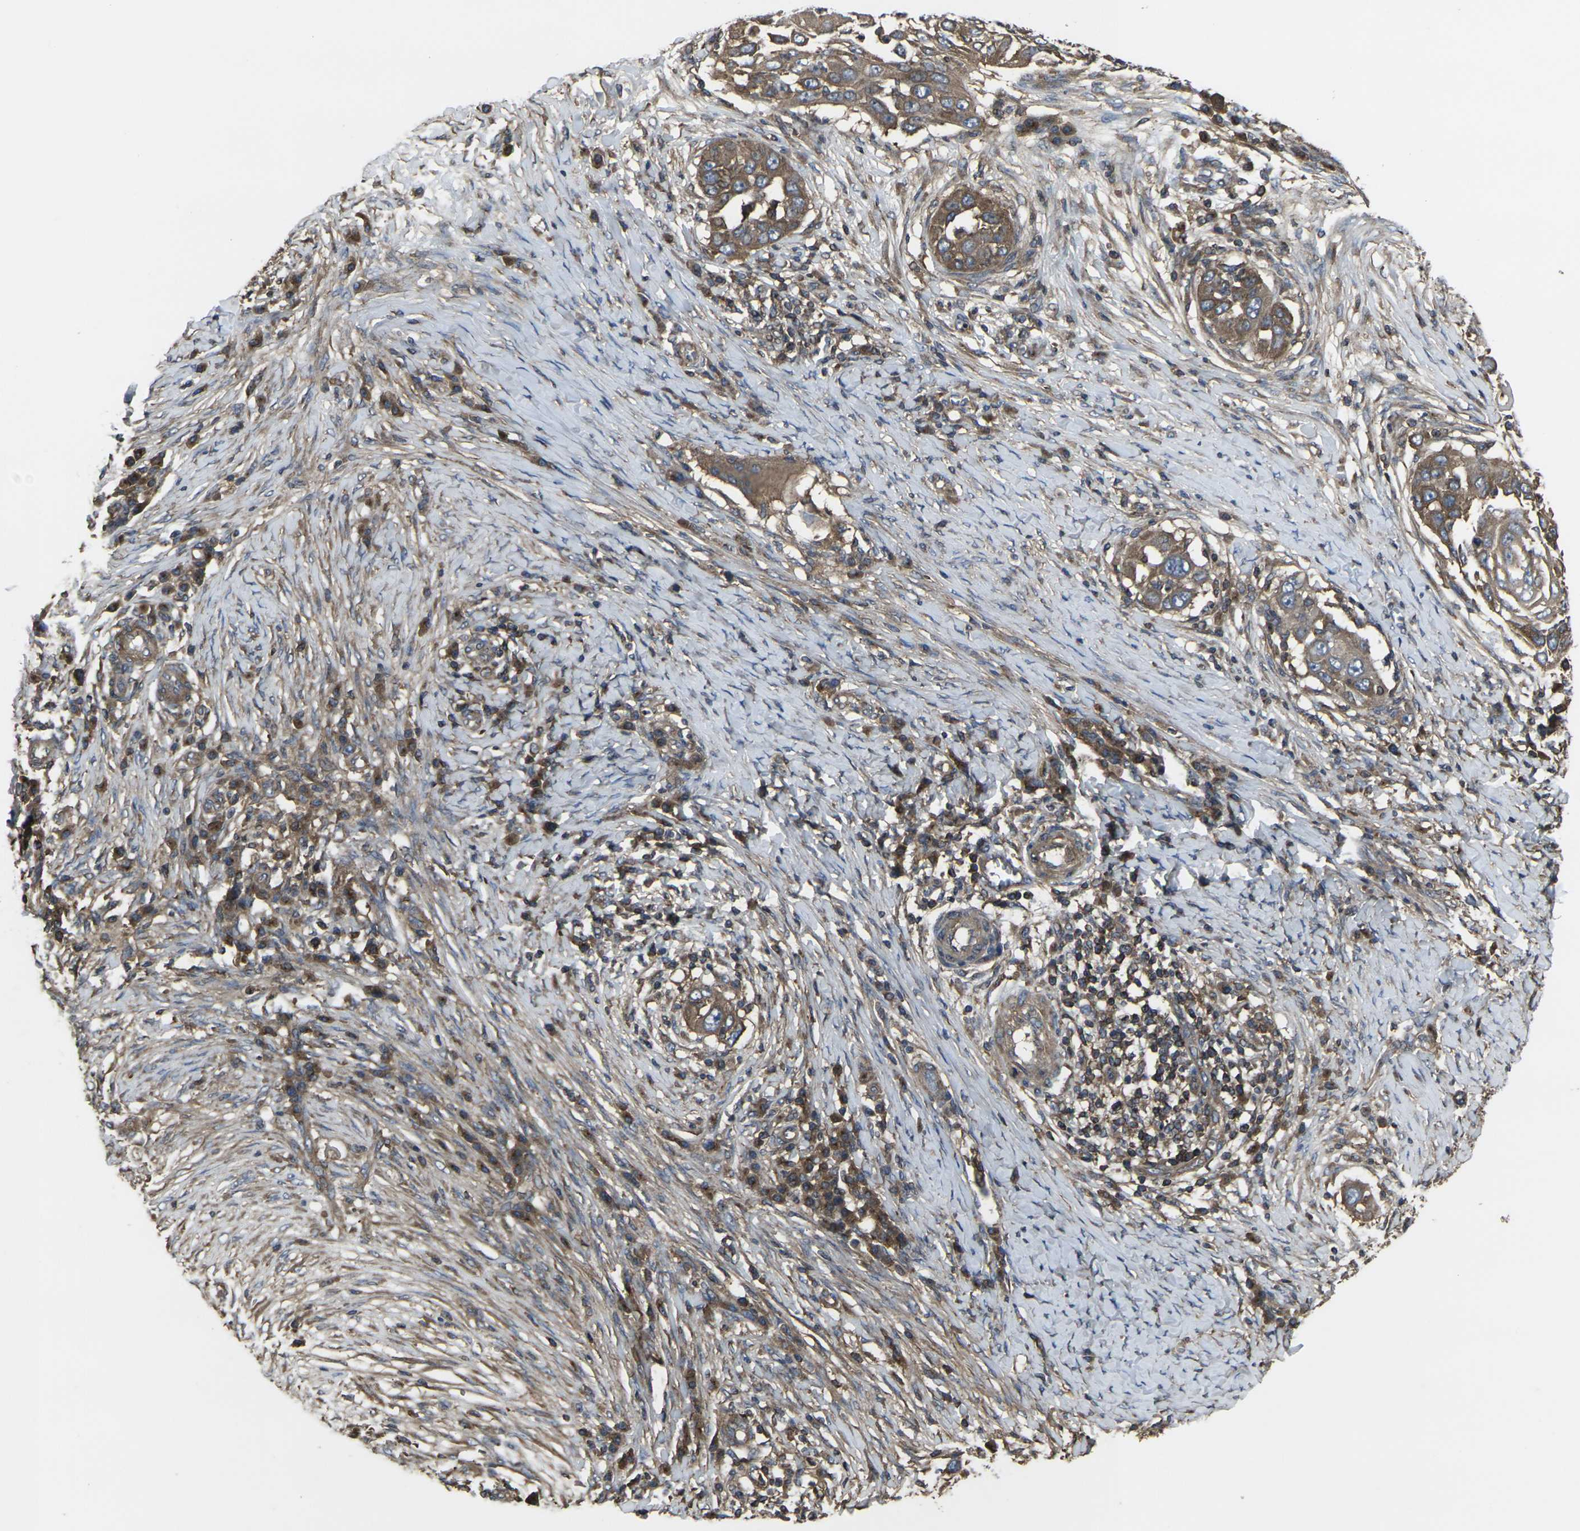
{"staining": {"intensity": "moderate", "quantity": ">75%", "location": "cytoplasmic/membranous"}, "tissue": "skin cancer", "cell_type": "Tumor cells", "image_type": "cancer", "snomed": [{"axis": "morphology", "description": "Squamous cell carcinoma, NOS"}, {"axis": "topography", "description": "Skin"}], "caption": "An IHC photomicrograph of tumor tissue is shown. Protein staining in brown highlights moderate cytoplasmic/membranous positivity in skin cancer (squamous cell carcinoma) within tumor cells. Nuclei are stained in blue.", "gene": "PRKACB", "patient": {"sex": "female", "age": 44}}